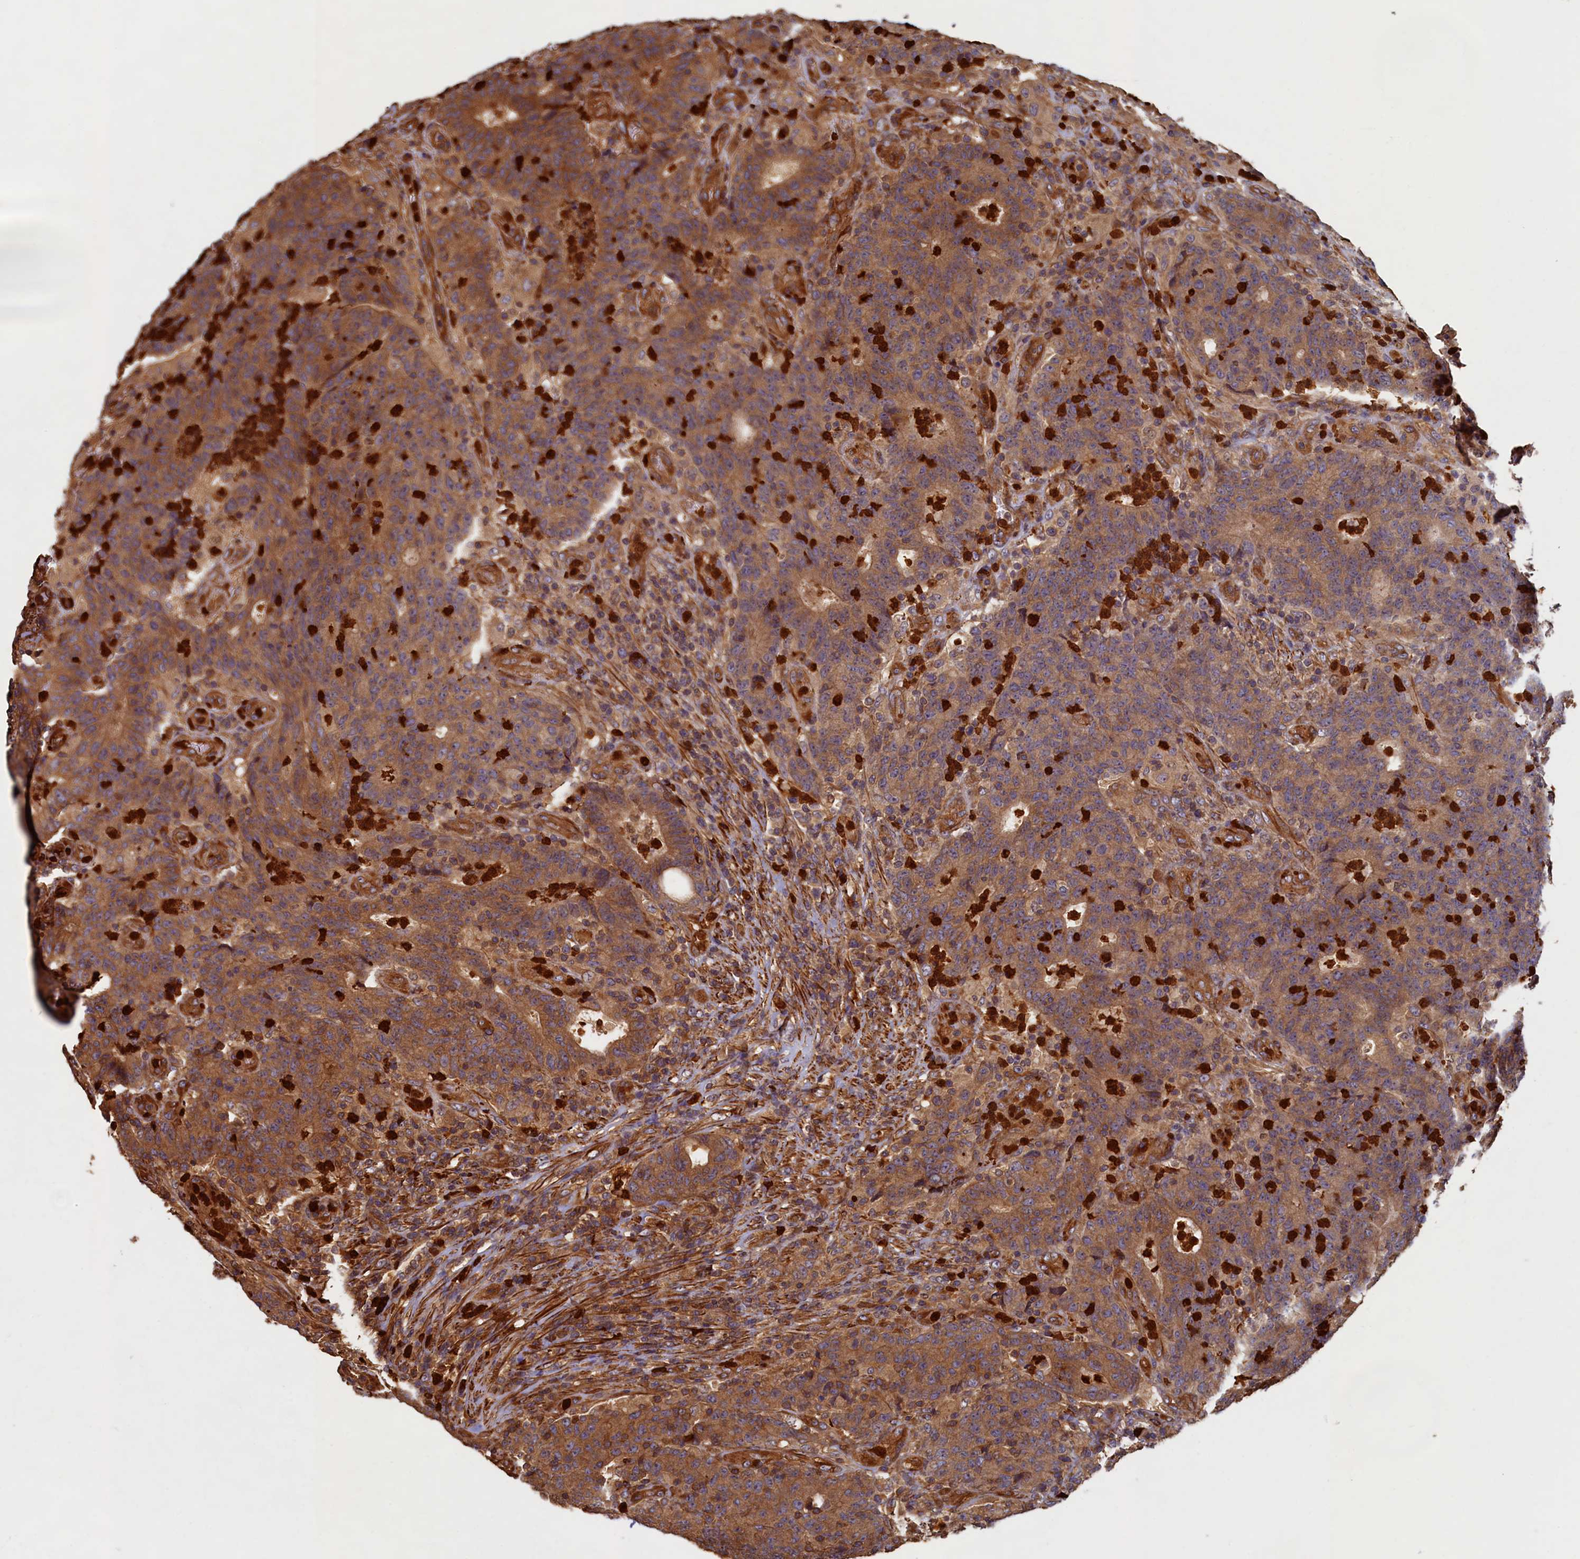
{"staining": {"intensity": "moderate", "quantity": ">75%", "location": "cytoplasmic/membranous"}, "tissue": "colorectal cancer", "cell_type": "Tumor cells", "image_type": "cancer", "snomed": [{"axis": "morphology", "description": "Adenocarcinoma, NOS"}, {"axis": "topography", "description": "Colon"}], "caption": "IHC of colorectal adenocarcinoma displays medium levels of moderate cytoplasmic/membranous expression in approximately >75% of tumor cells.", "gene": "CCDC102B", "patient": {"sex": "female", "age": 75}}